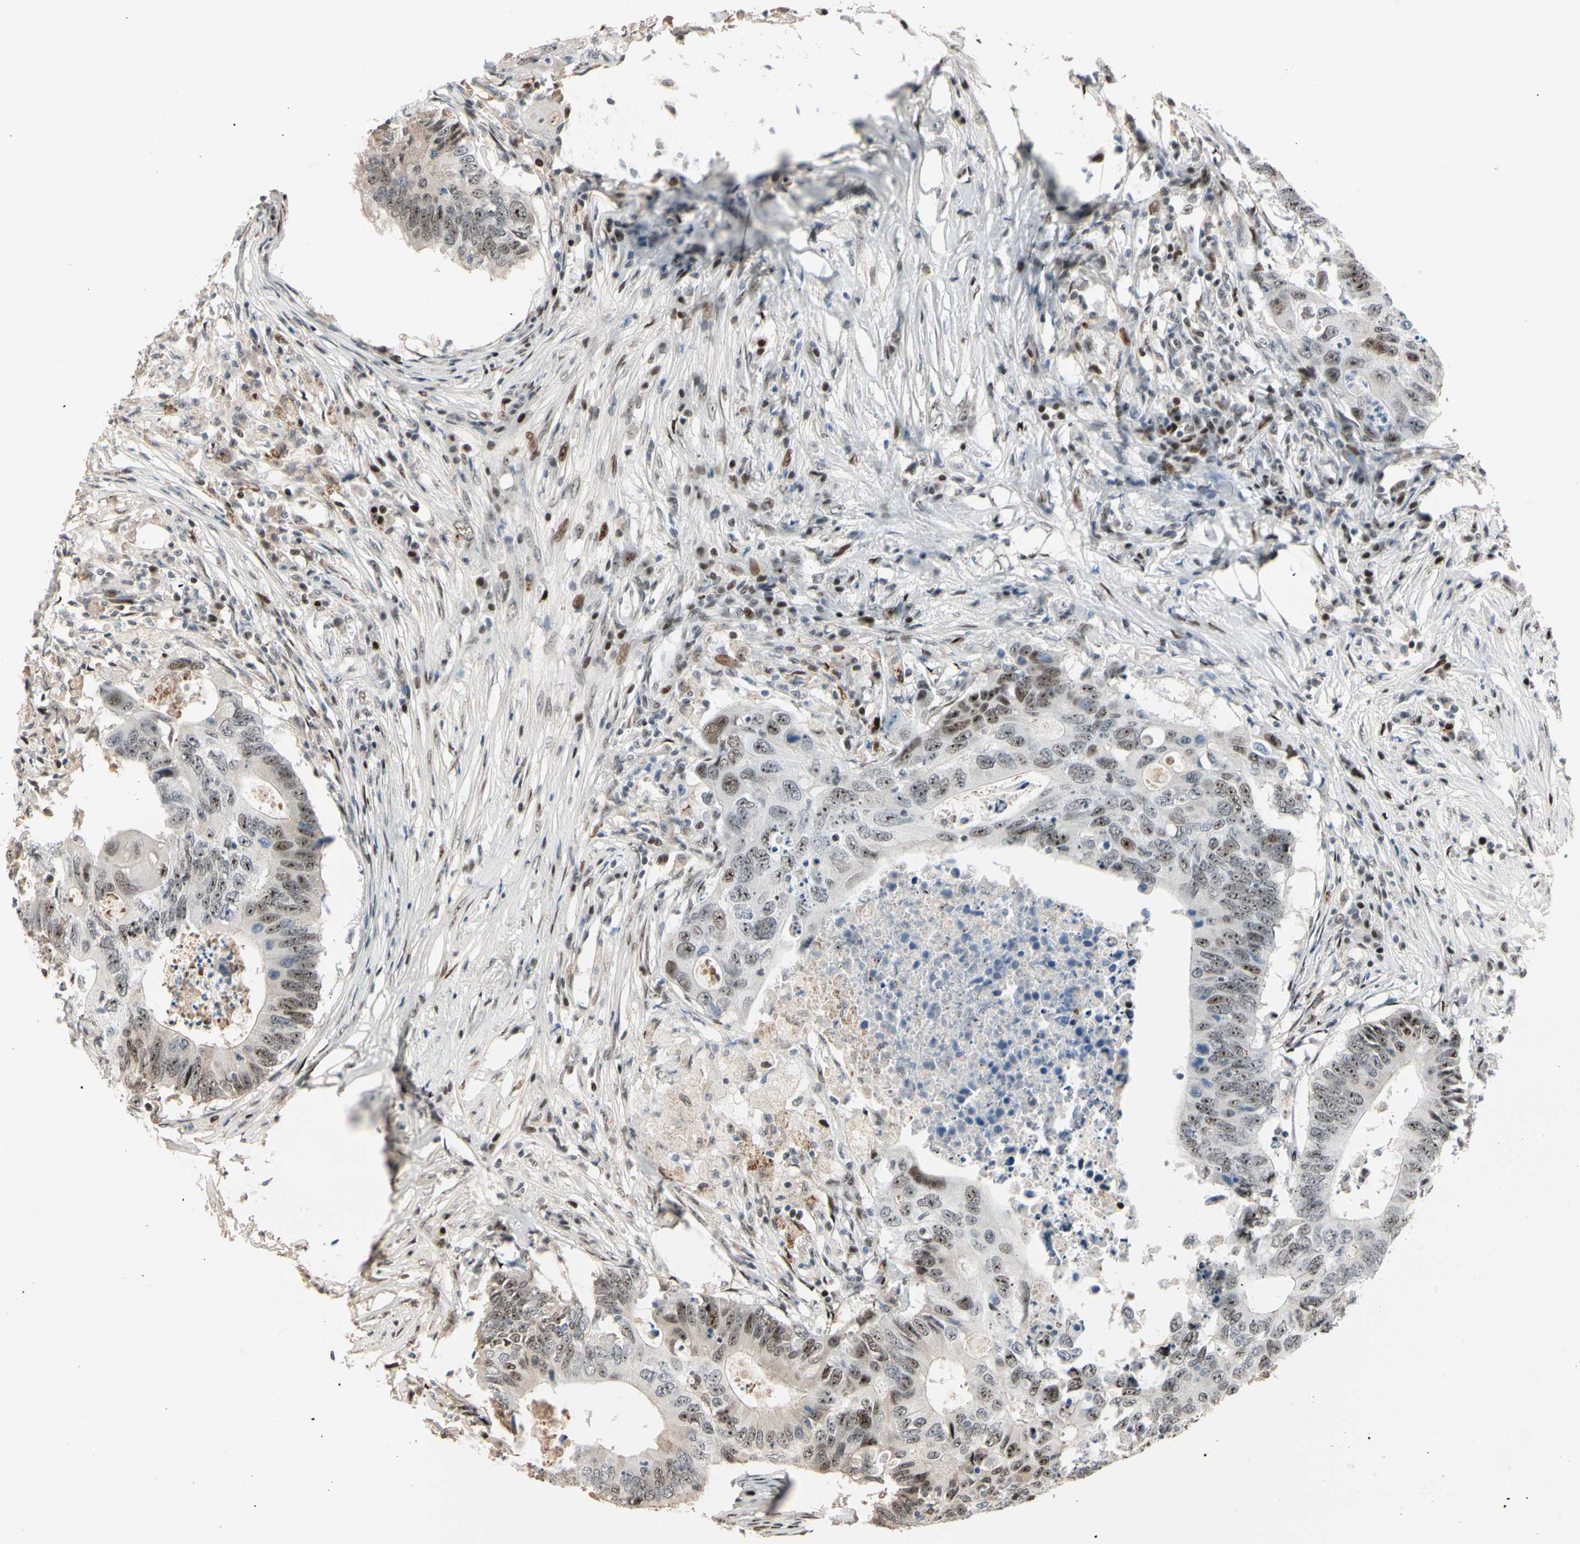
{"staining": {"intensity": "moderate", "quantity": "25%-75%", "location": "nuclear"}, "tissue": "colorectal cancer", "cell_type": "Tumor cells", "image_type": "cancer", "snomed": [{"axis": "morphology", "description": "Adenocarcinoma, NOS"}, {"axis": "topography", "description": "Colon"}], "caption": "This is an image of immunohistochemistry (IHC) staining of colorectal adenocarcinoma, which shows moderate expression in the nuclear of tumor cells.", "gene": "FOXO3", "patient": {"sex": "male", "age": 71}}